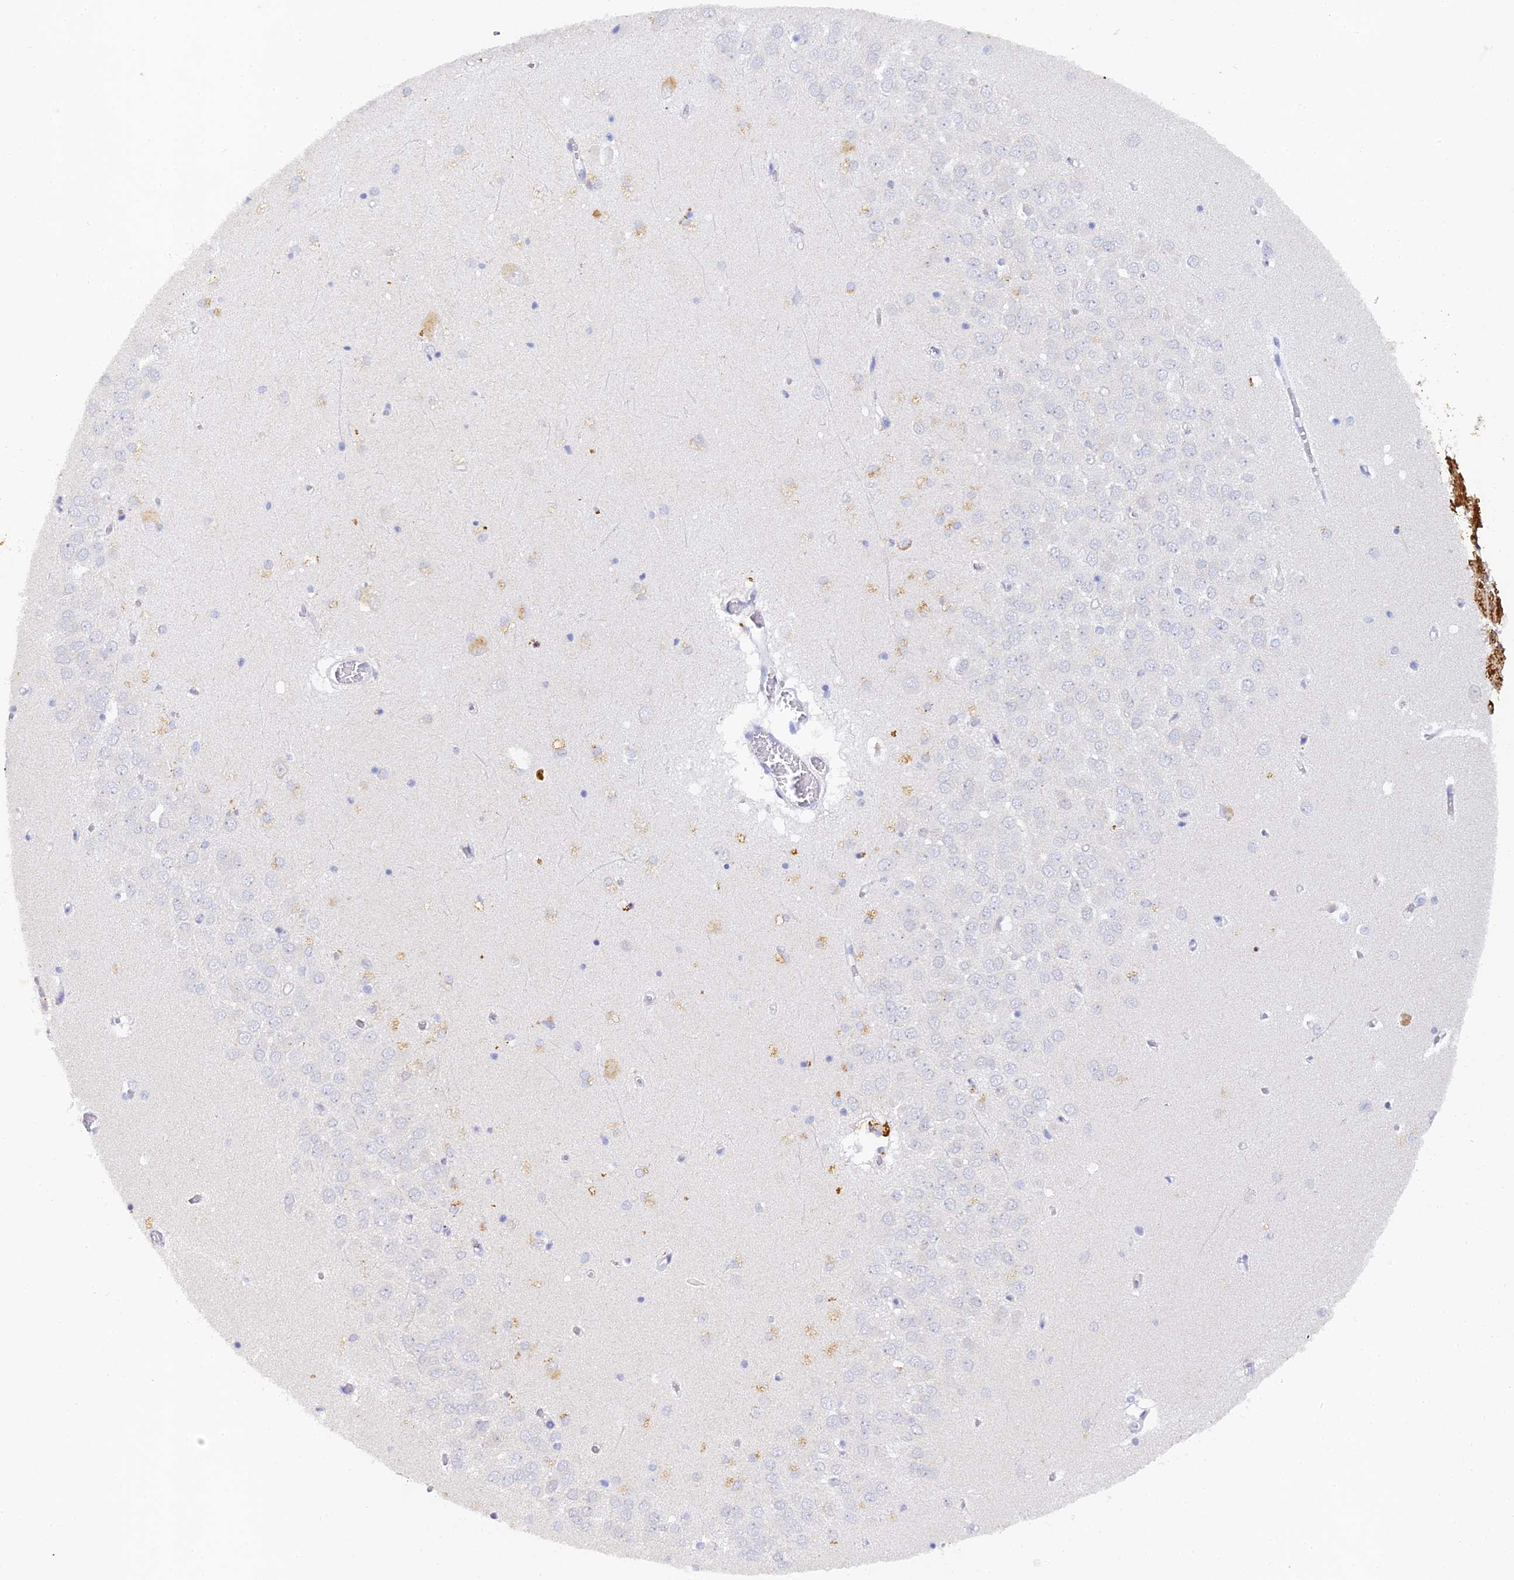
{"staining": {"intensity": "negative", "quantity": "none", "location": "none"}, "tissue": "hippocampus", "cell_type": "Glial cells", "image_type": "normal", "snomed": [{"axis": "morphology", "description": "Normal tissue, NOS"}, {"axis": "topography", "description": "Hippocampus"}], "caption": "DAB (3,3'-diaminobenzidine) immunohistochemical staining of benign human hippocampus displays no significant positivity in glial cells. Nuclei are stained in blue.", "gene": "DONSON", "patient": {"sex": "male", "age": 70}}